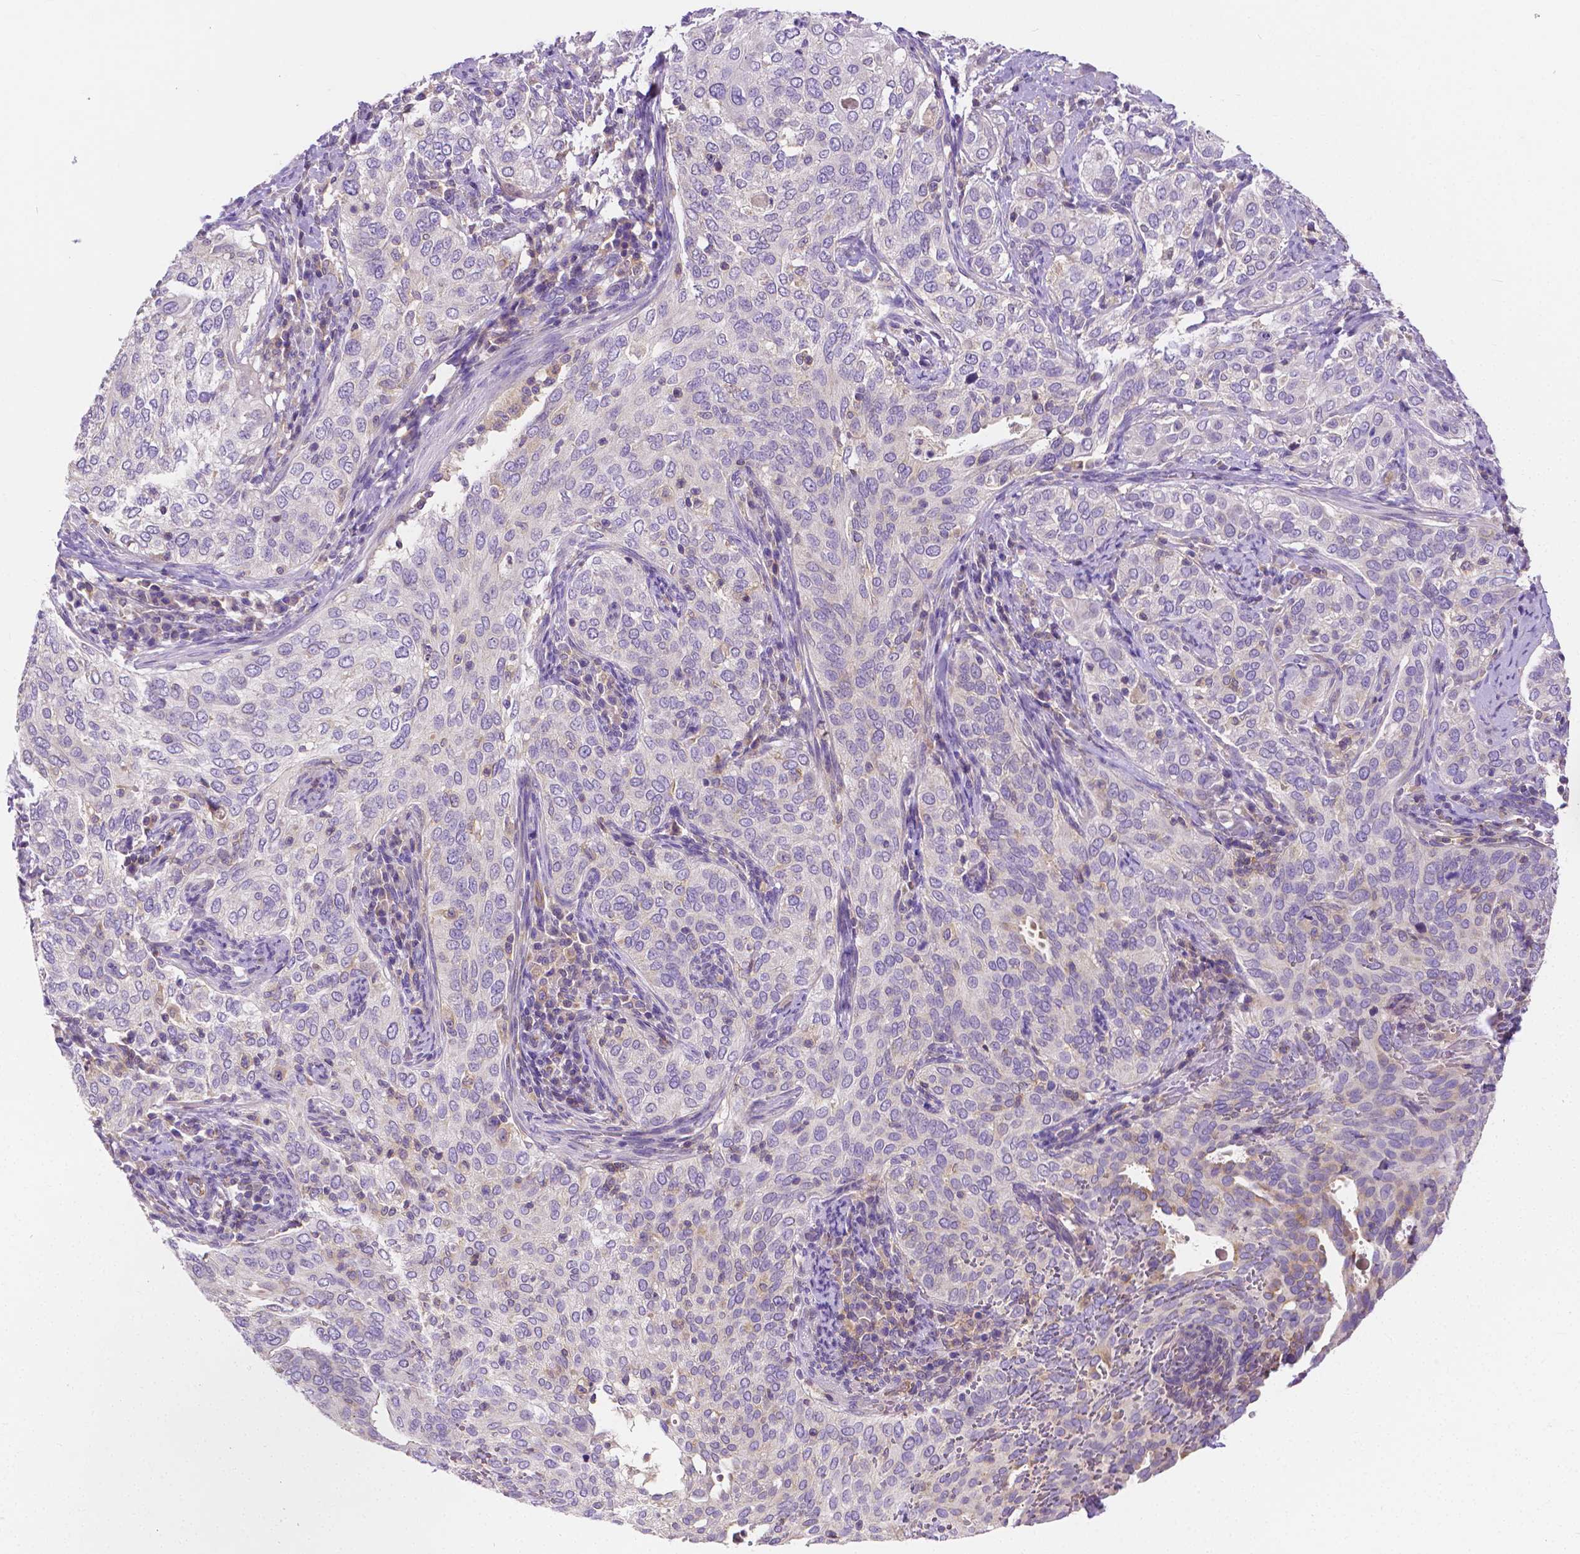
{"staining": {"intensity": "negative", "quantity": "none", "location": "none"}, "tissue": "cervical cancer", "cell_type": "Tumor cells", "image_type": "cancer", "snomed": [{"axis": "morphology", "description": "Squamous cell carcinoma, NOS"}, {"axis": "topography", "description": "Cervix"}], "caption": "Immunohistochemistry image of squamous cell carcinoma (cervical) stained for a protein (brown), which reveals no positivity in tumor cells.", "gene": "RAB20", "patient": {"sex": "female", "age": 38}}